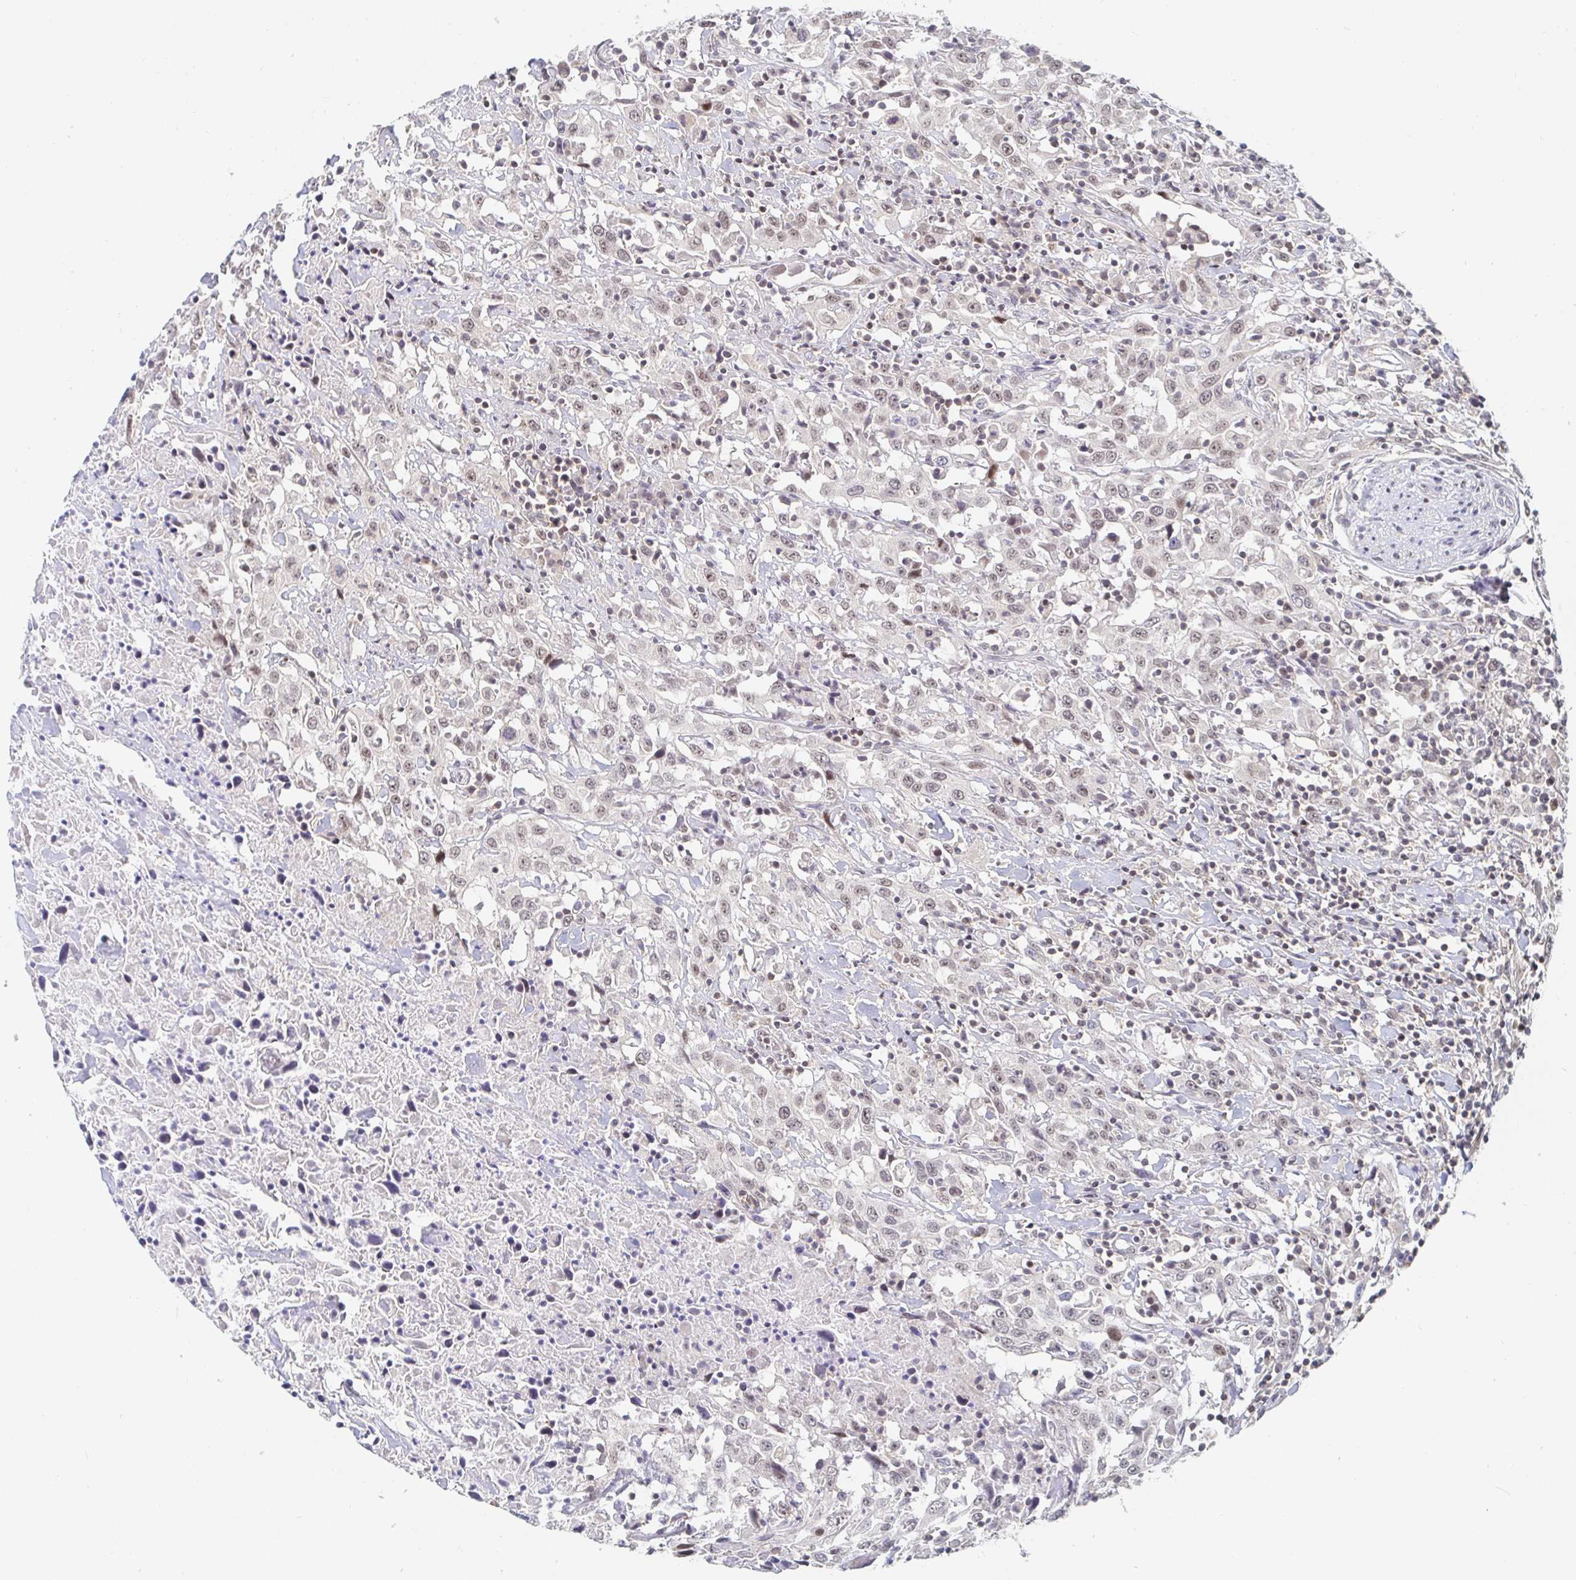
{"staining": {"intensity": "weak", "quantity": ">75%", "location": "nuclear"}, "tissue": "urothelial cancer", "cell_type": "Tumor cells", "image_type": "cancer", "snomed": [{"axis": "morphology", "description": "Urothelial carcinoma, High grade"}, {"axis": "topography", "description": "Urinary bladder"}], "caption": "This micrograph shows IHC staining of human urothelial carcinoma (high-grade), with low weak nuclear staining in about >75% of tumor cells.", "gene": "CHD2", "patient": {"sex": "male", "age": 61}}